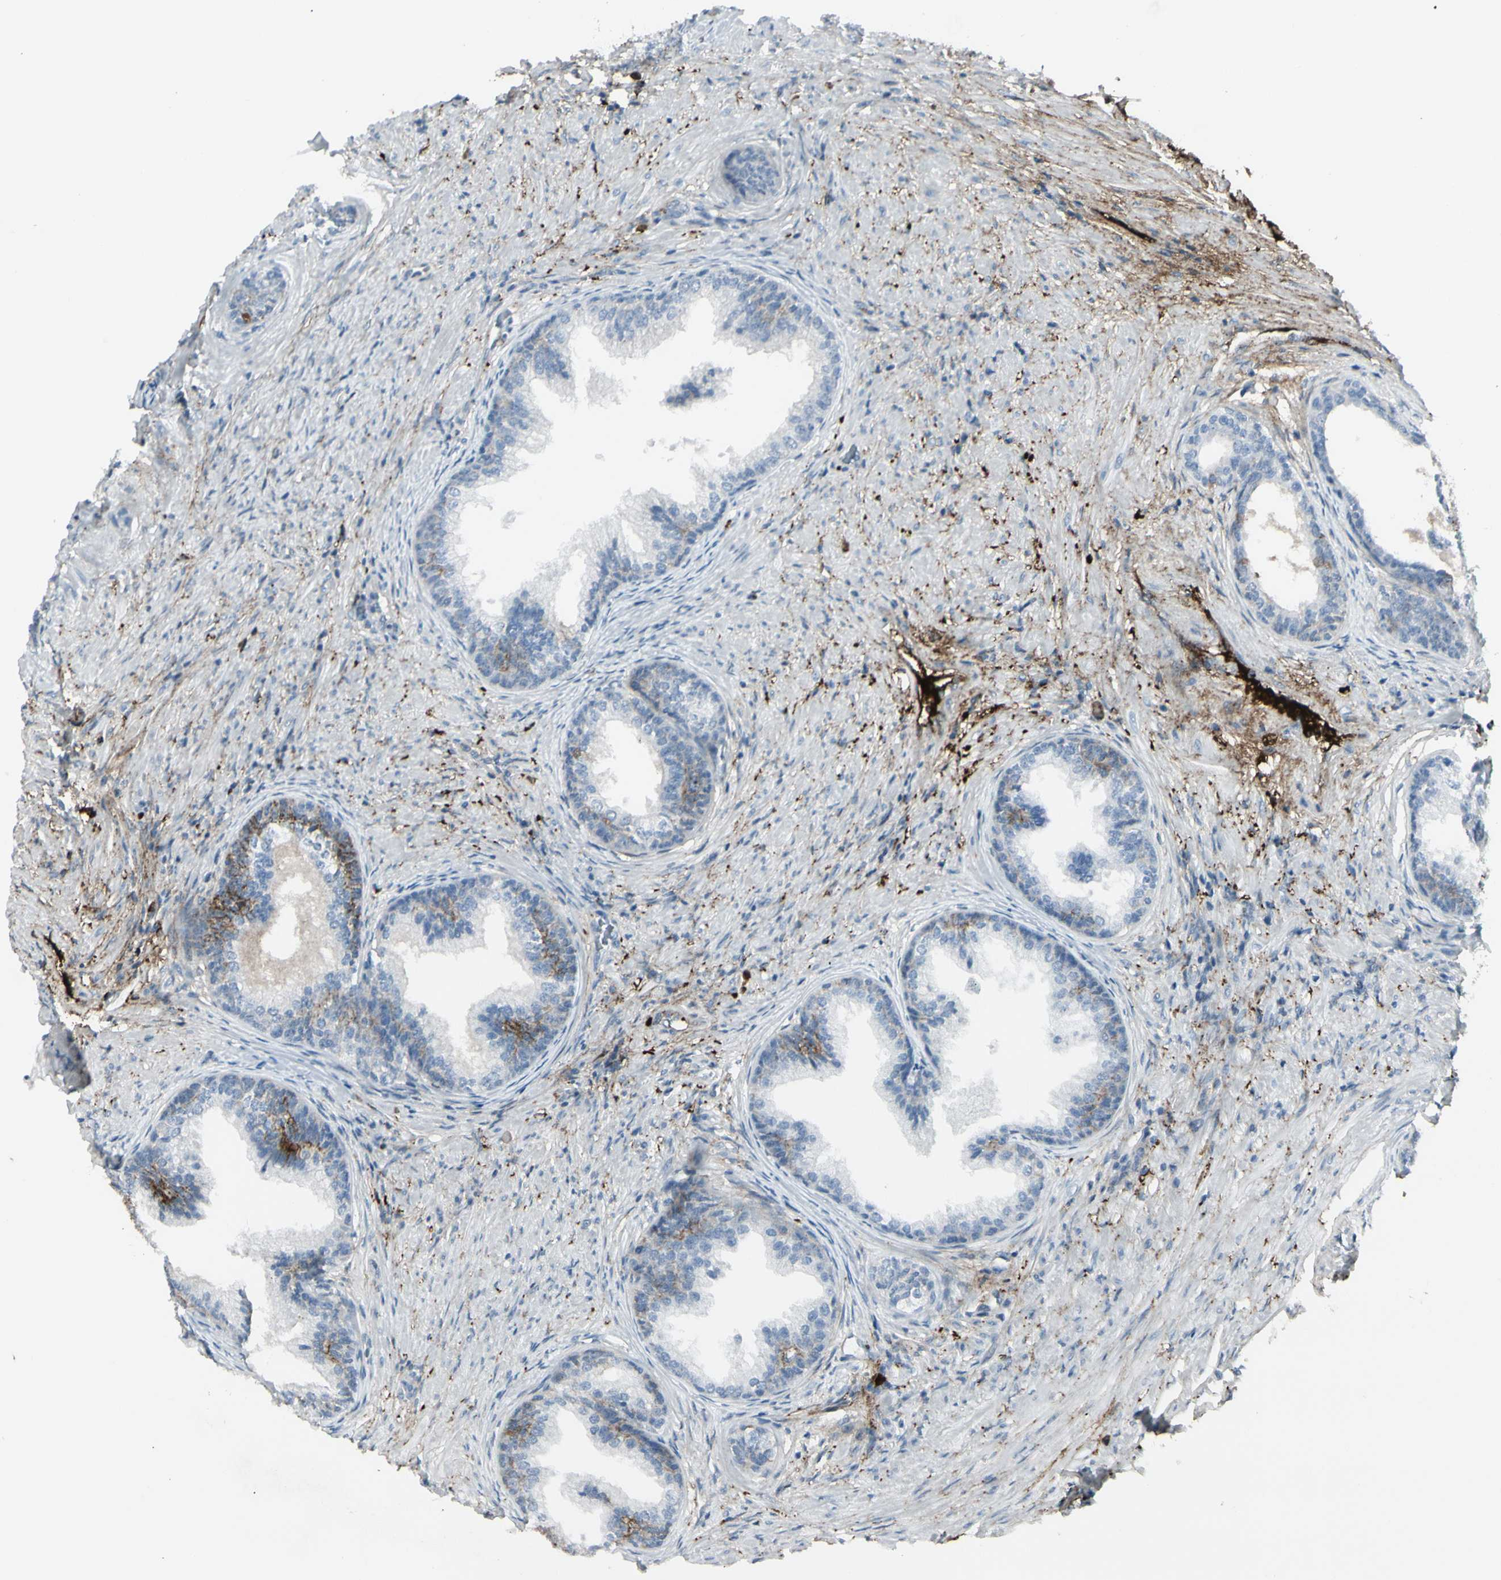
{"staining": {"intensity": "moderate", "quantity": "<25%", "location": "cytoplasmic/membranous"}, "tissue": "prostate", "cell_type": "Glandular cells", "image_type": "normal", "snomed": [{"axis": "morphology", "description": "Normal tissue, NOS"}, {"axis": "topography", "description": "Prostate"}], "caption": "IHC (DAB) staining of normal prostate reveals moderate cytoplasmic/membranous protein positivity in approximately <25% of glandular cells. (IHC, brightfield microscopy, high magnification).", "gene": "IGHG1", "patient": {"sex": "male", "age": 76}}